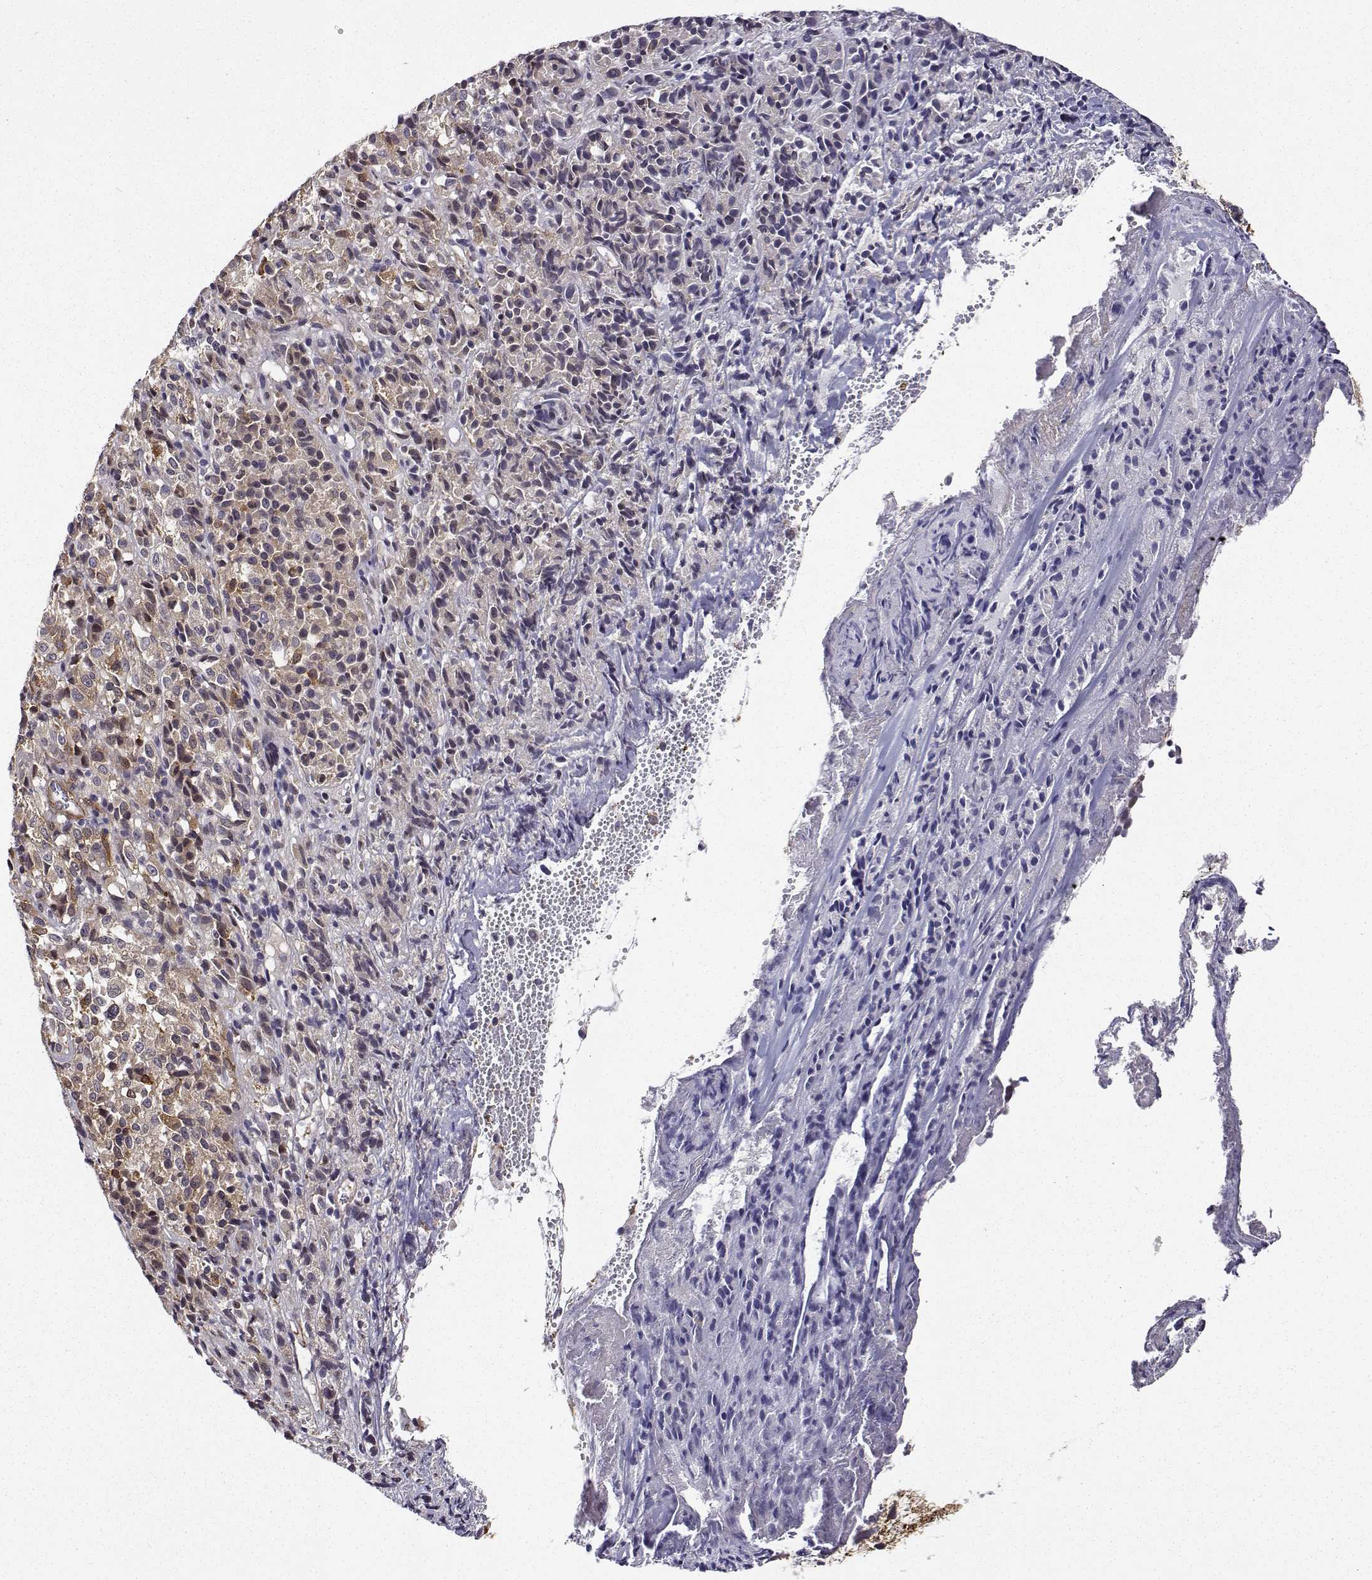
{"staining": {"intensity": "weak", "quantity": "25%-75%", "location": "cytoplasmic/membranous"}, "tissue": "melanoma", "cell_type": "Tumor cells", "image_type": "cancer", "snomed": [{"axis": "morphology", "description": "Malignant melanoma, Metastatic site"}, {"axis": "topography", "description": "Brain"}], "caption": "Approximately 25%-75% of tumor cells in melanoma demonstrate weak cytoplasmic/membranous protein staining as visualized by brown immunohistochemical staining.", "gene": "PHGDH", "patient": {"sex": "female", "age": 56}}